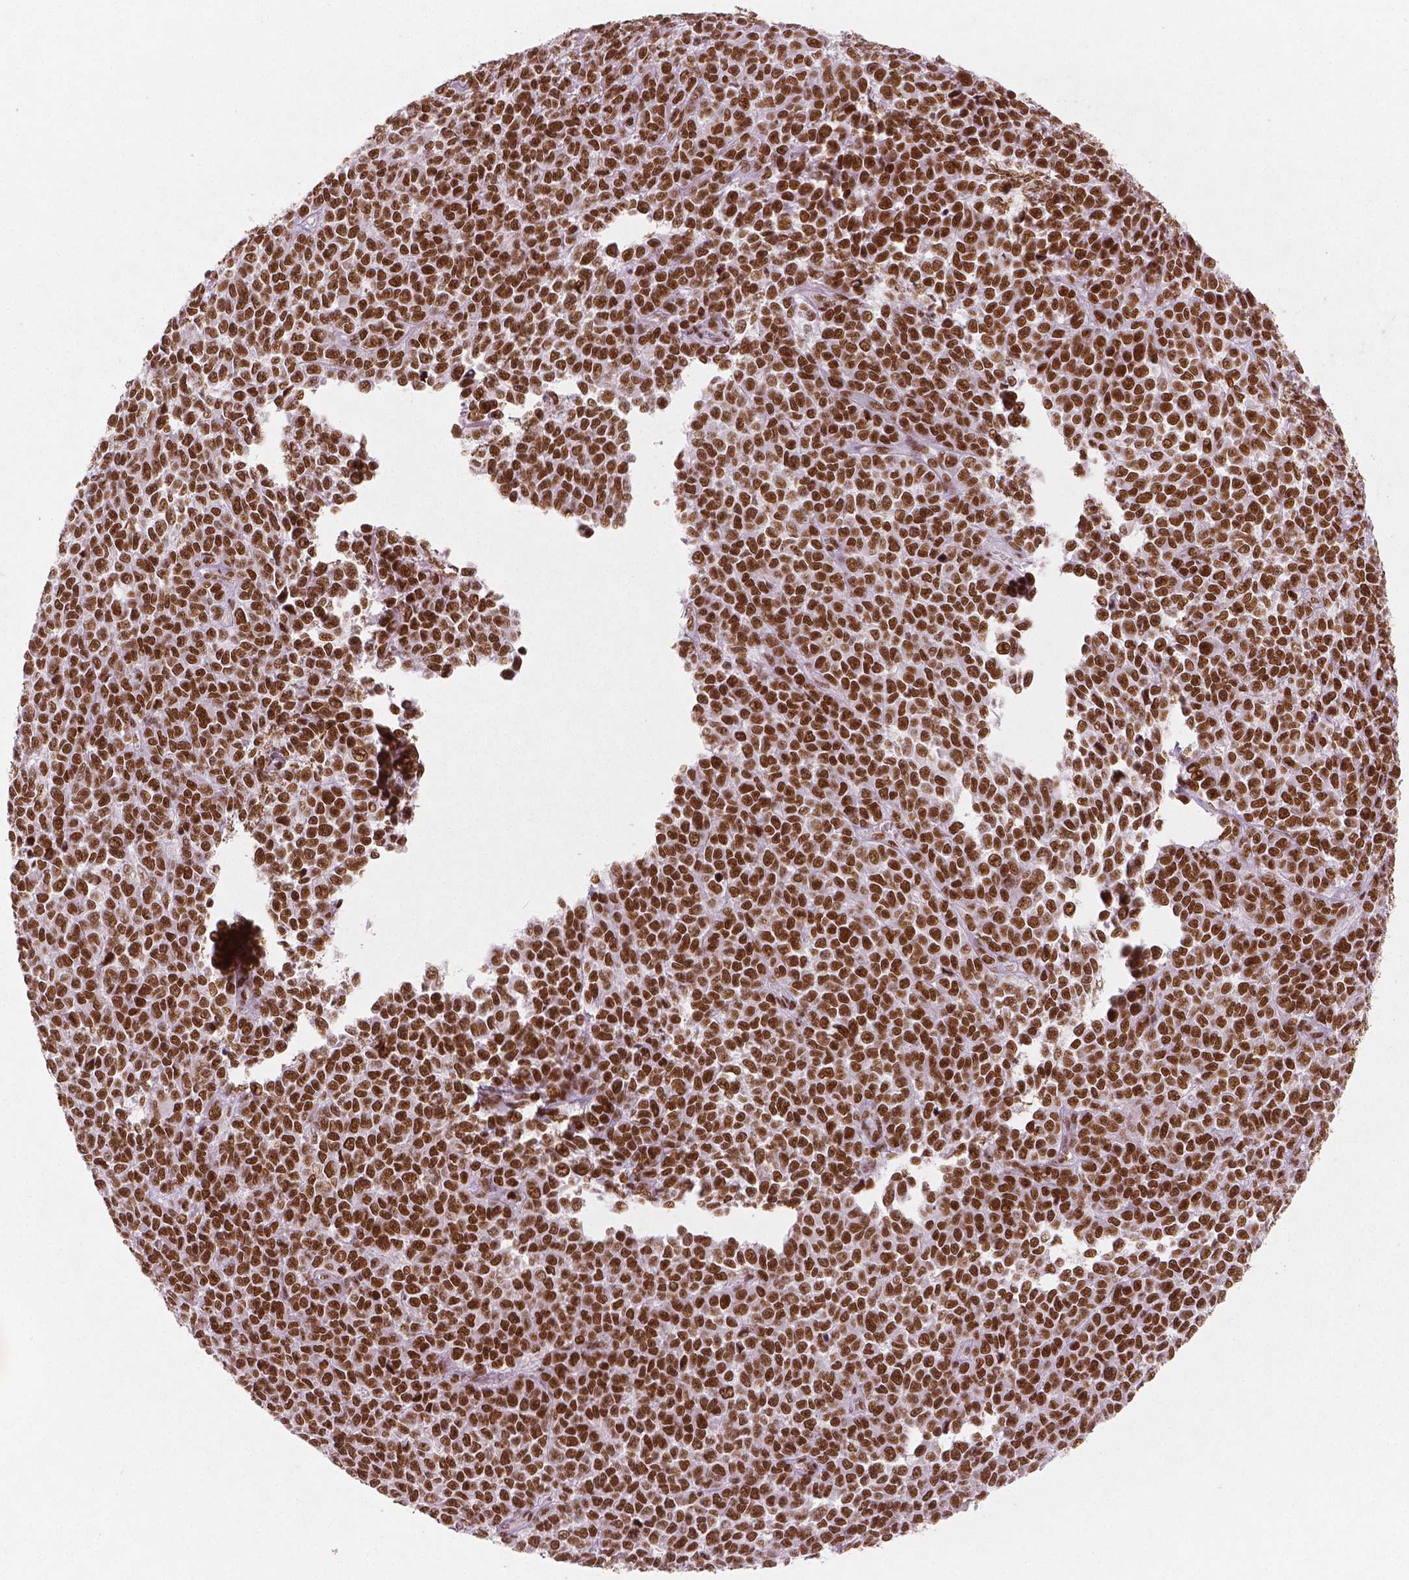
{"staining": {"intensity": "strong", "quantity": ">75%", "location": "nuclear"}, "tissue": "melanoma", "cell_type": "Tumor cells", "image_type": "cancer", "snomed": [{"axis": "morphology", "description": "Malignant melanoma, NOS"}, {"axis": "topography", "description": "Skin"}], "caption": "This histopathology image displays malignant melanoma stained with immunohistochemistry (IHC) to label a protein in brown. The nuclear of tumor cells show strong positivity for the protein. Nuclei are counter-stained blue.", "gene": "BRD4", "patient": {"sex": "female", "age": 95}}